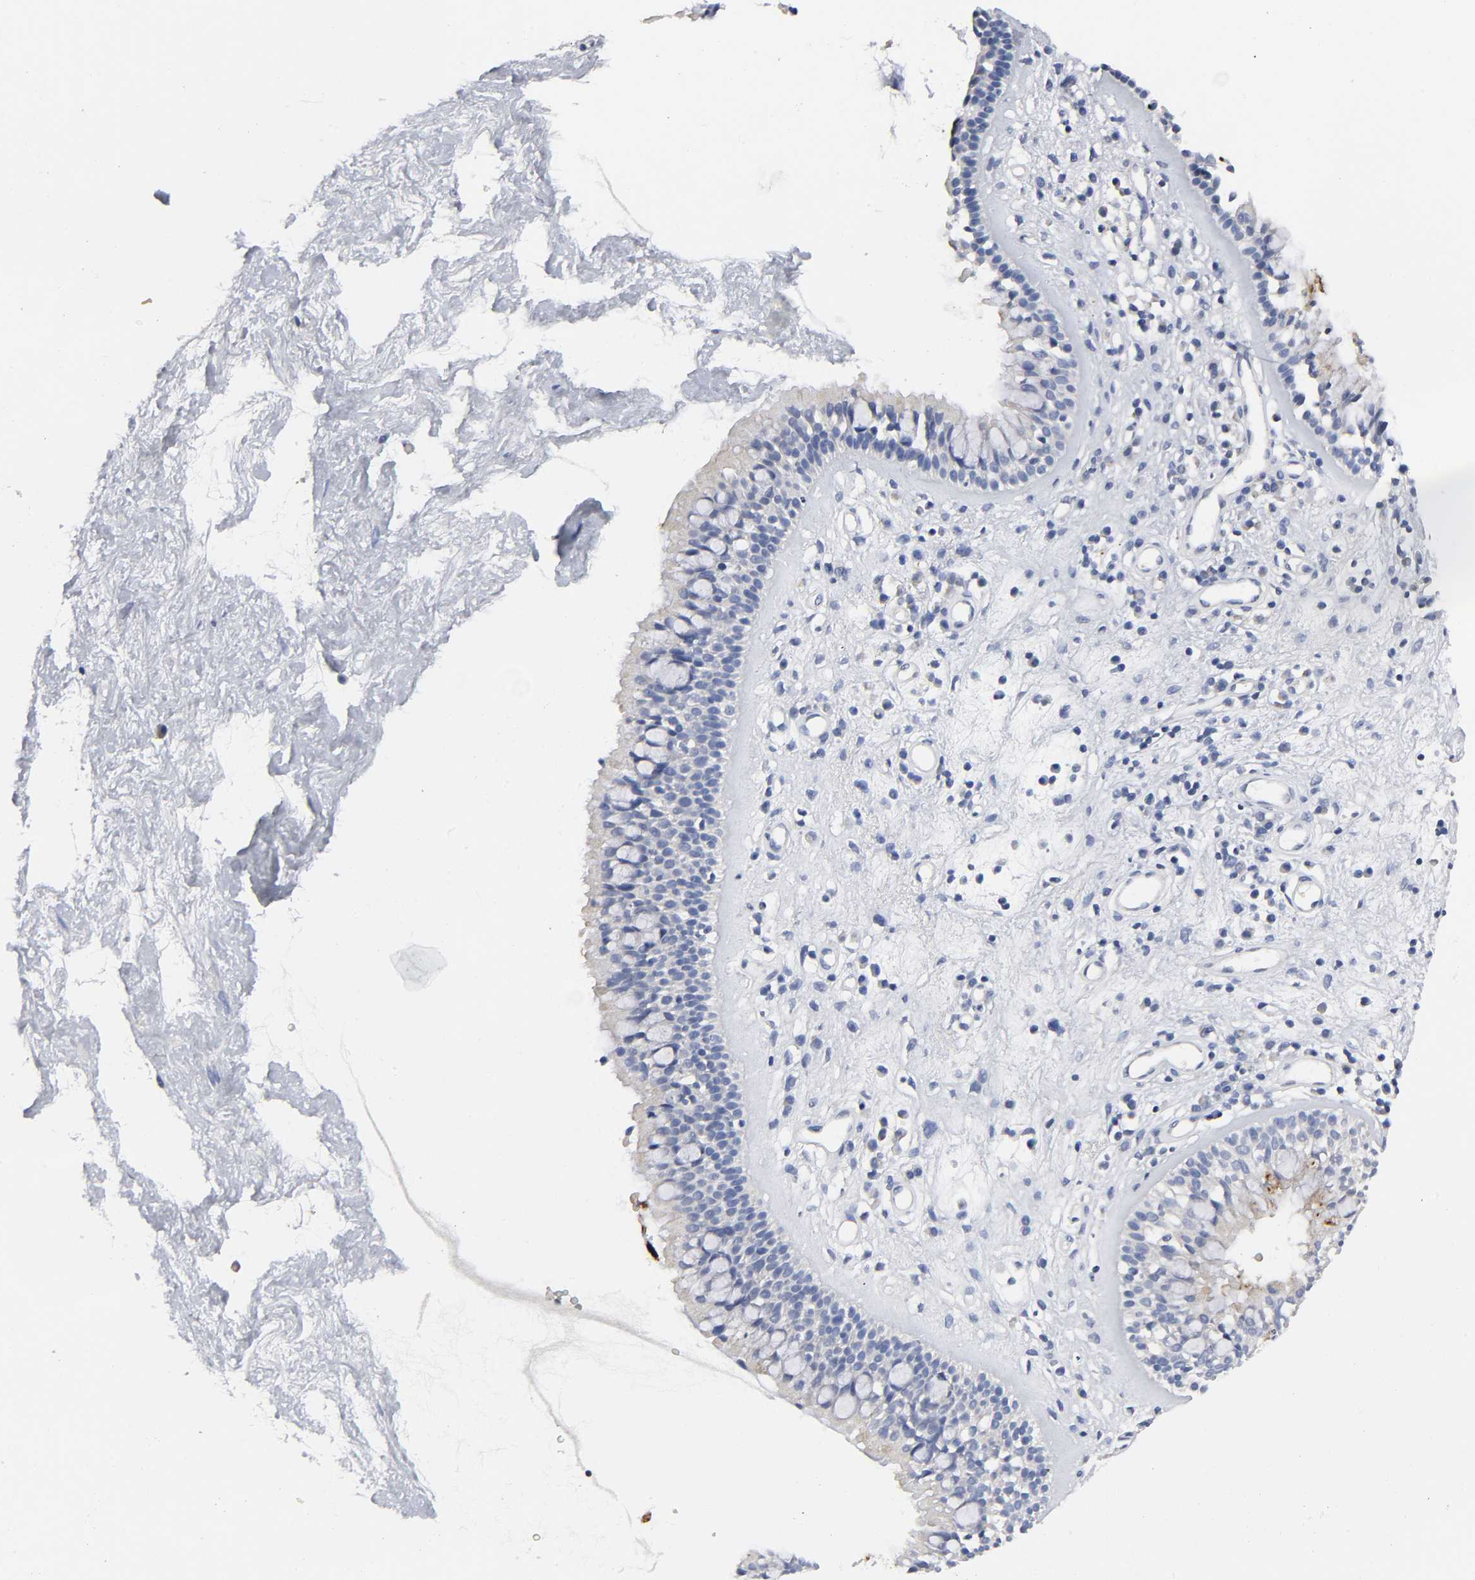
{"staining": {"intensity": "moderate", "quantity": "25%-75%", "location": "cytoplasmic/membranous"}, "tissue": "nasopharynx", "cell_type": "Respiratory epithelial cells", "image_type": "normal", "snomed": [{"axis": "morphology", "description": "Normal tissue, NOS"}, {"axis": "topography", "description": "Nasopharynx"}], "caption": "Moderate cytoplasmic/membranous protein staining is identified in about 25%-75% of respiratory epithelial cells in nasopharynx.", "gene": "AOPEP", "patient": {"sex": "male", "age": 21}}